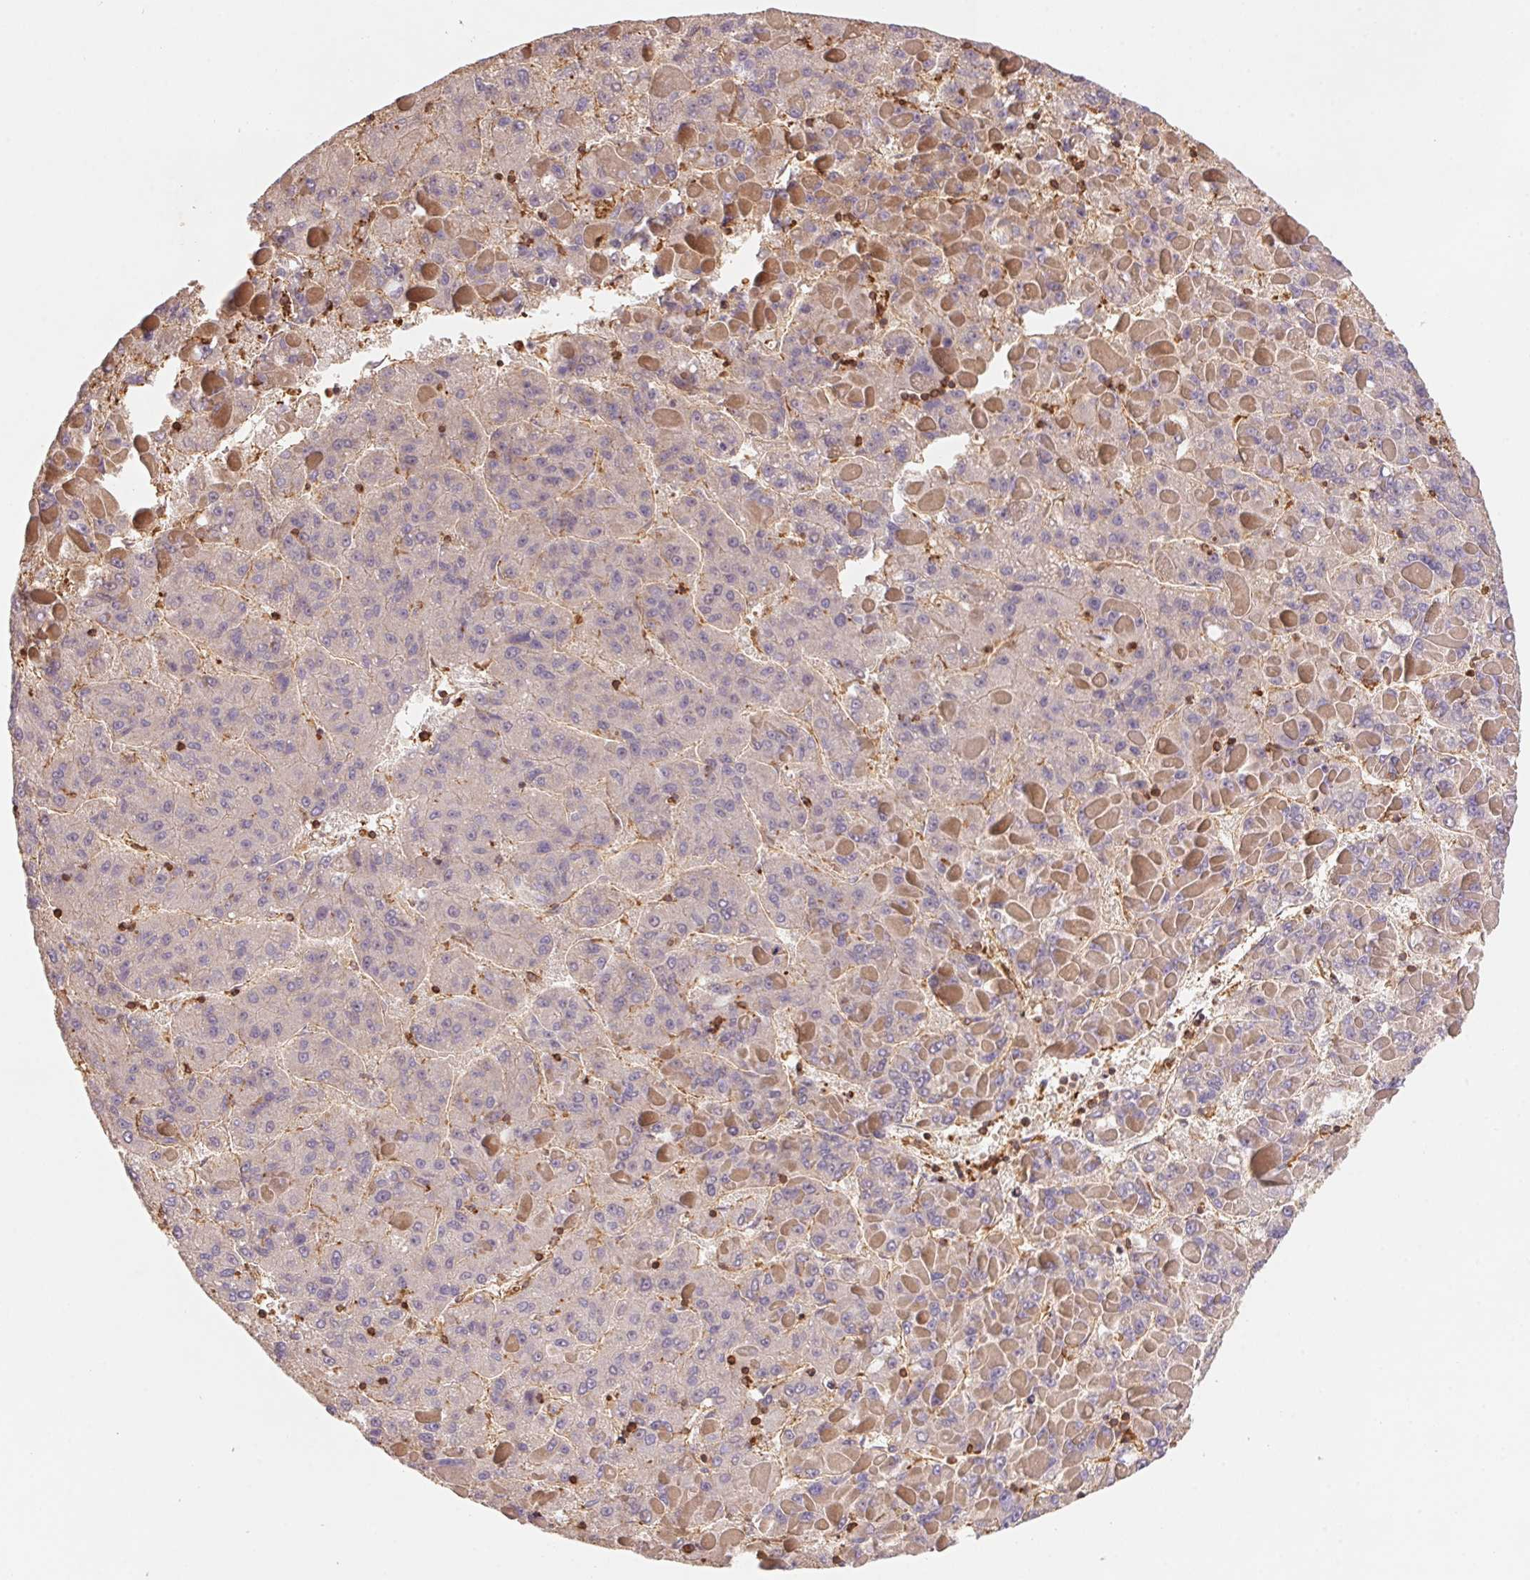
{"staining": {"intensity": "negative", "quantity": "none", "location": "none"}, "tissue": "liver cancer", "cell_type": "Tumor cells", "image_type": "cancer", "snomed": [{"axis": "morphology", "description": "Carcinoma, Hepatocellular, NOS"}, {"axis": "topography", "description": "Liver"}], "caption": "IHC of human liver cancer reveals no positivity in tumor cells.", "gene": "ATG10", "patient": {"sex": "female", "age": 82}}